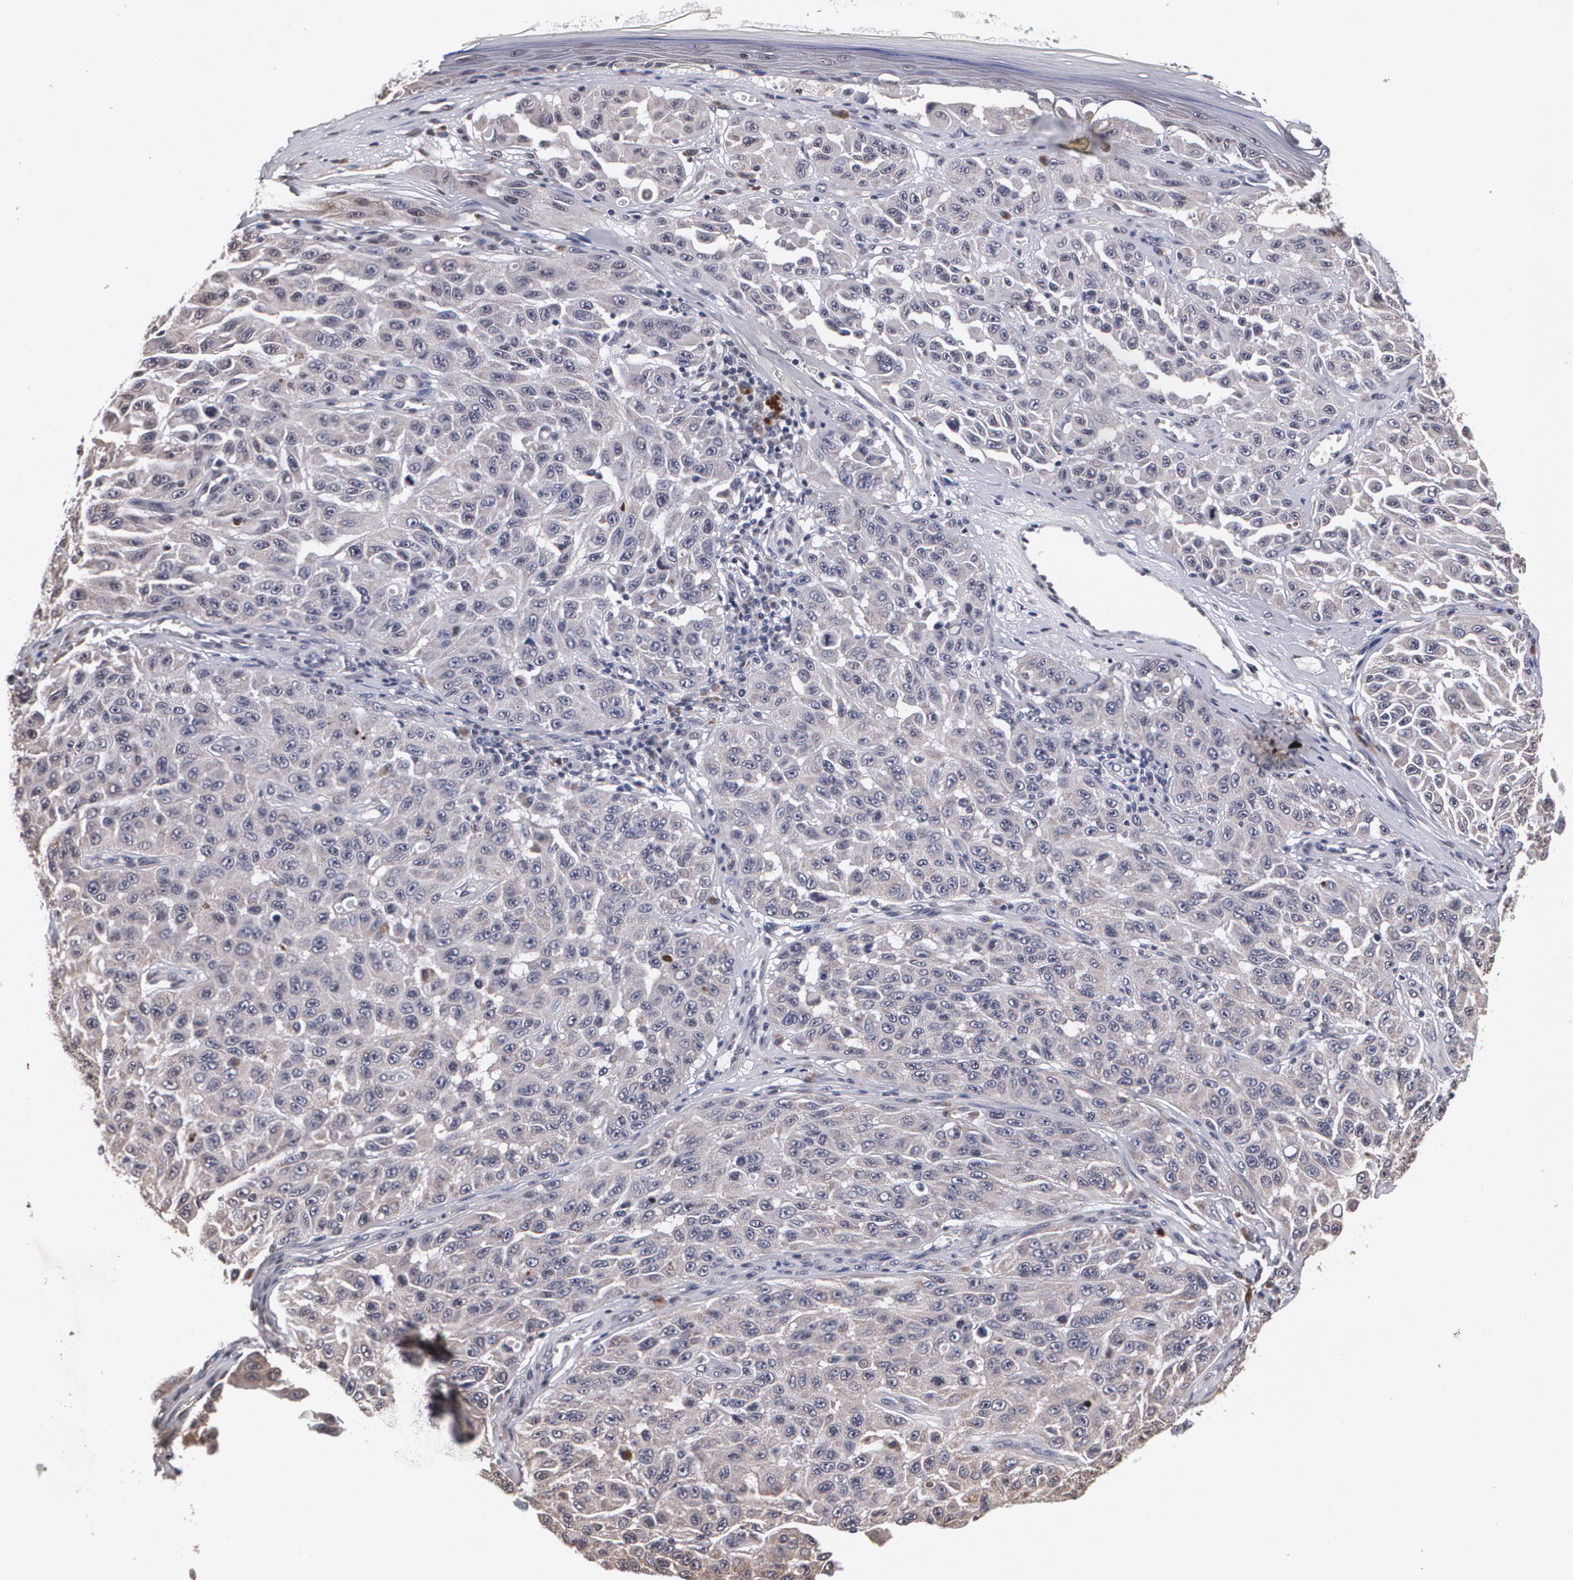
{"staining": {"intensity": "negative", "quantity": "none", "location": "none"}, "tissue": "melanoma", "cell_type": "Tumor cells", "image_type": "cancer", "snomed": [{"axis": "morphology", "description": "Malignant melanoma, NOS"}, {"axis": "topography", "description": "Skin"}], "caption": "The photomicrograph shows no significant expression in tumor cells of melanoma.", "gene": "MVP", "patient": {"sex": "male", "age": 30}}